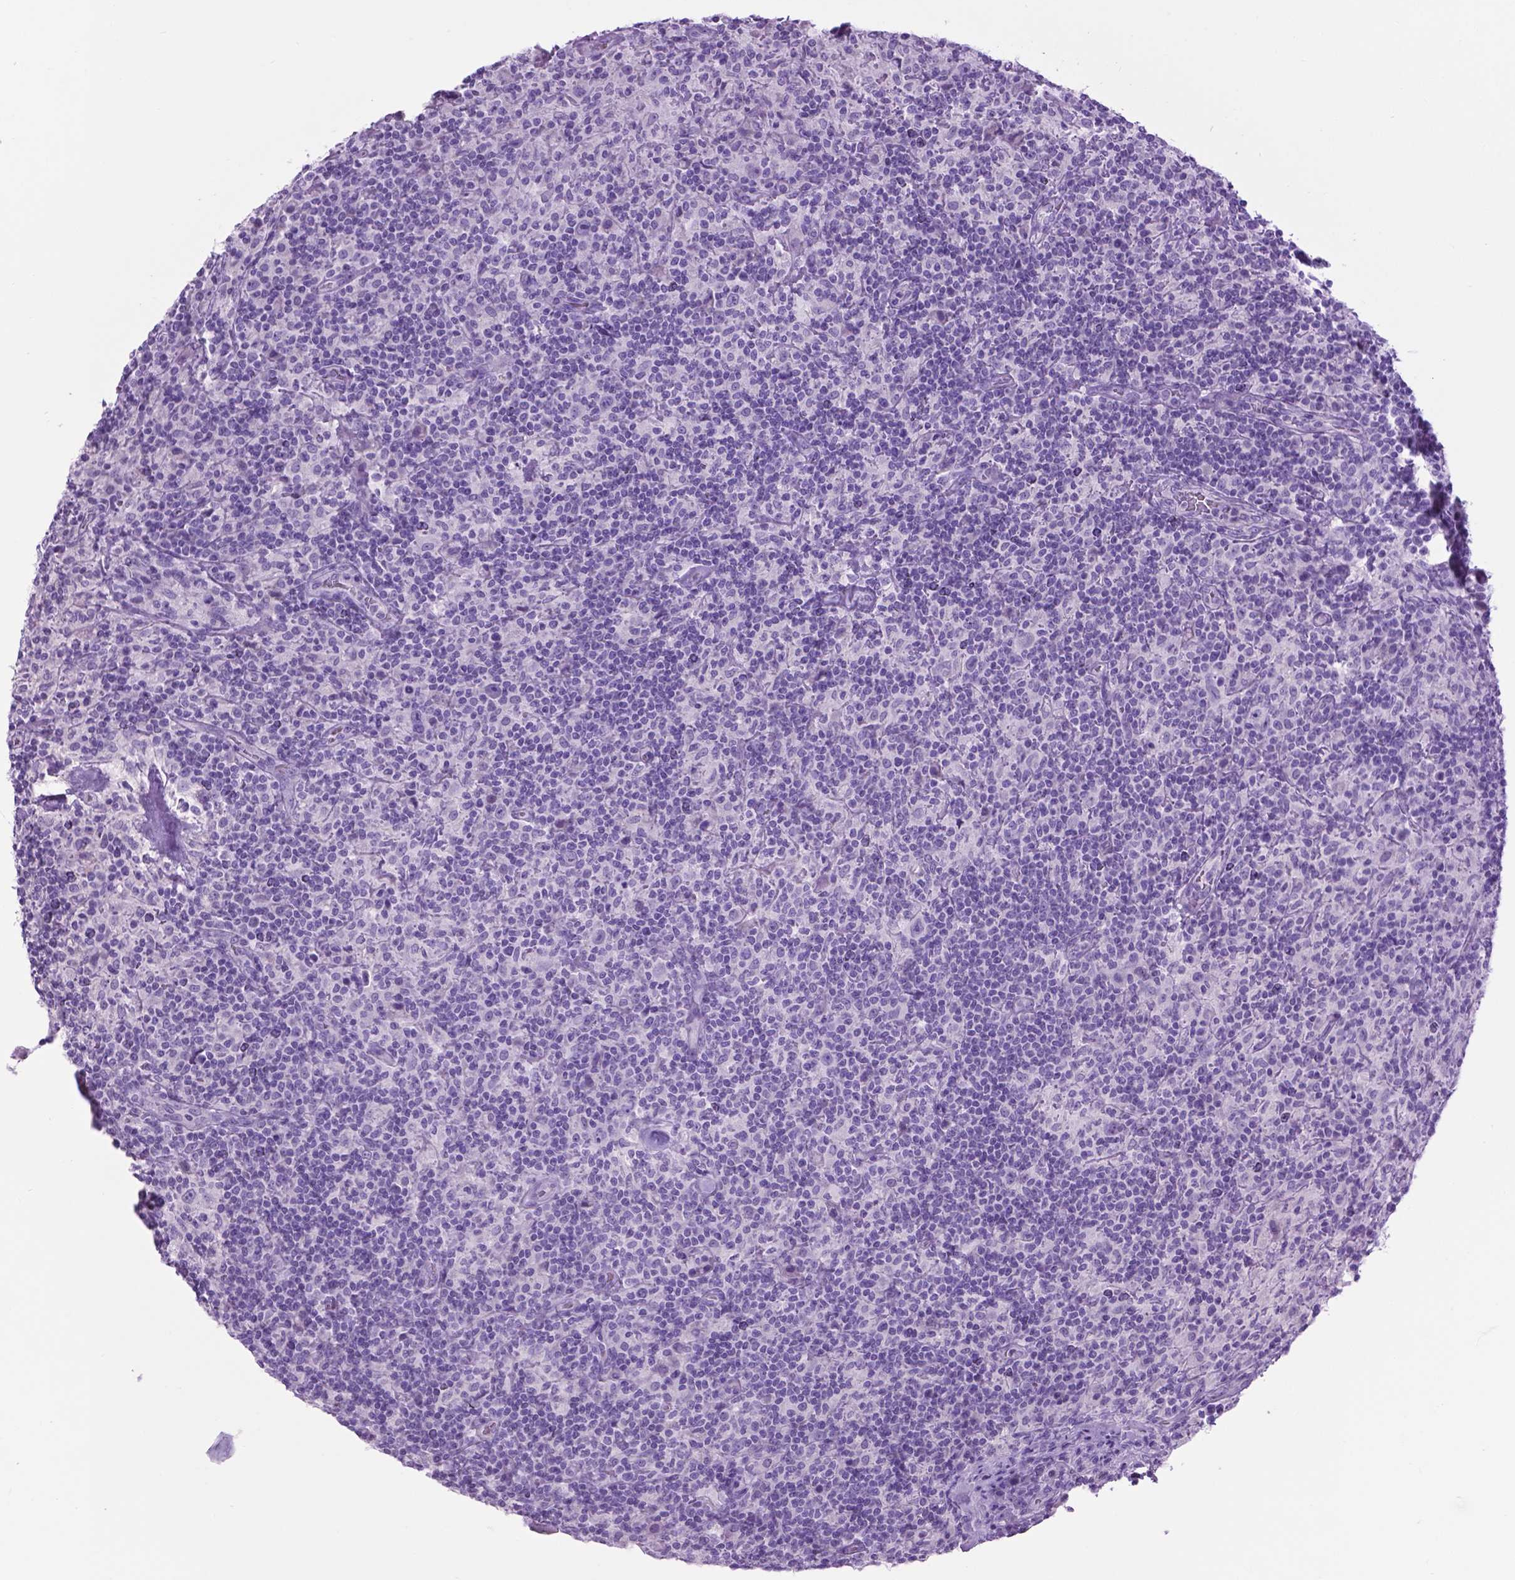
{"staining": {"intensity": "negative", "quantity": "none", "location": "none"}, "tissue": "lymphoma", "cell_type": "Tumor cells", "image_type": "cancer", "snomed": [{"axis": "morphology", "description": "Hodgkin's disease, NOS"}, {"axis": "topography", "description": "Lymph node"}], "caption": "An image of human lymphoma is negative for staining in tumor cells. Nuclei are stained in blue.", "gene": "LELP1", "patient": {"sex": "male", "age": 70}}